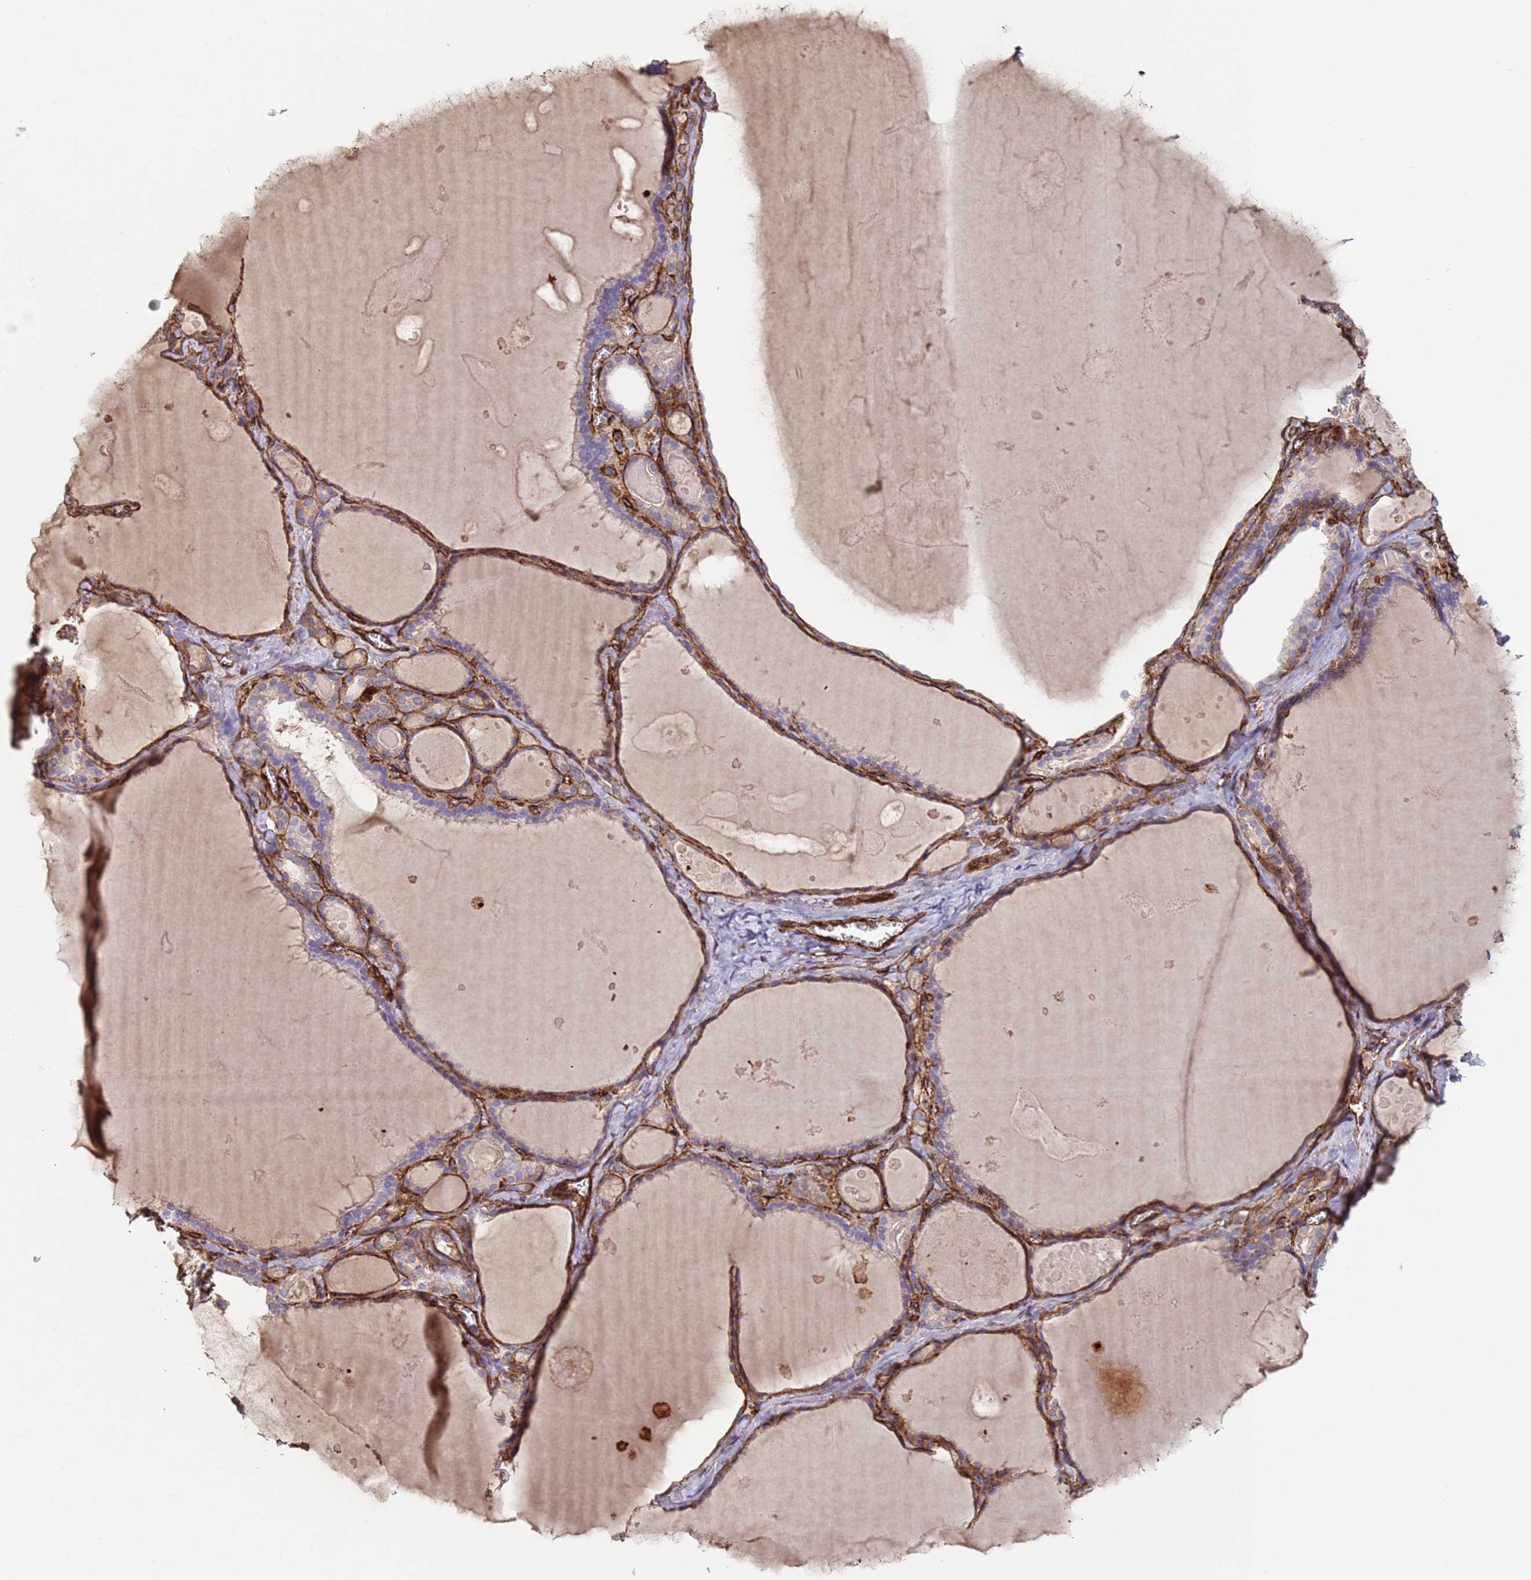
{"staining": {"intensity": "moderate", "quantity": "<25%", "location": "cytoplasmic/membranous"}, "tissue": "thyroid gland", "cell_type": "Glandular cells", "image_type": "normal", "snomed": [{"axis": "morphology", "description": "Normal tissue, NOS"}, {"axis": "topography", "description": "Thyroid gland"}], "caption": "Immunohistochemistry of unremarkable thyroid gland shows low levels of moderate cytoplasmic/membranous staining in about <25% of glandular cells.", "gene": "GASK1A", "patient": {"sex": "male", "age": 56}}